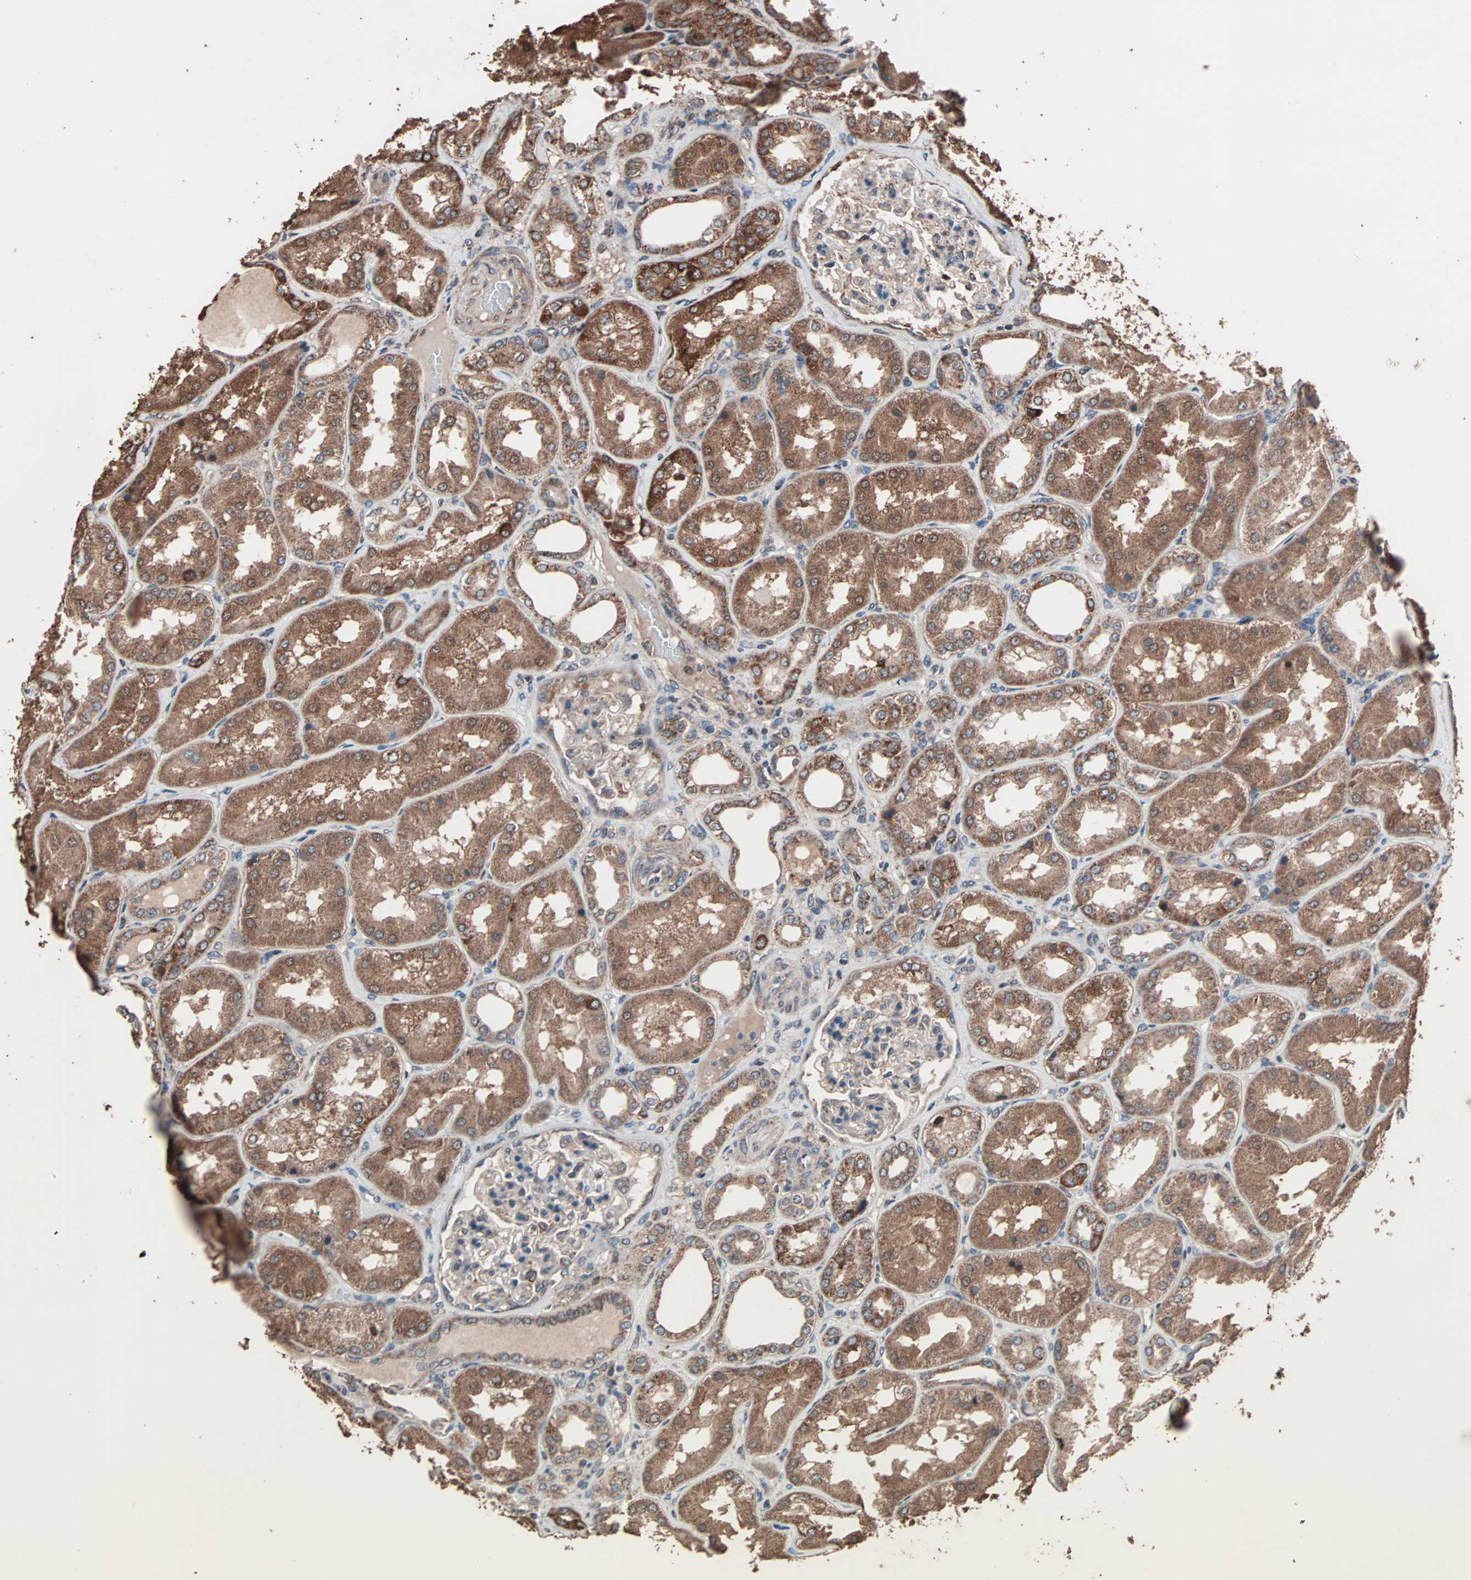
{"staining": {"intensity": "weak", "quantity": "25%-75%", "location": "cytoplasmic/membranous"}, "tissue": "kidney", "cell_type": "Cells in glomeruli", "image_type": "normal", "snomed": [{"axis": "morphology", "description": "Normal tissue, NOS"}, {"axis": "topography", "description": "Kidney"}], "caption": "IHC of normal kidney shows low levels of weak cytoplasmic/membranous expression in about 25%-75% of cells in glomeruli. (IHC, brightfield microscopy, high magnification).", "gene": "MRPL2", "patient": {"sex": "female", "age": 56}}